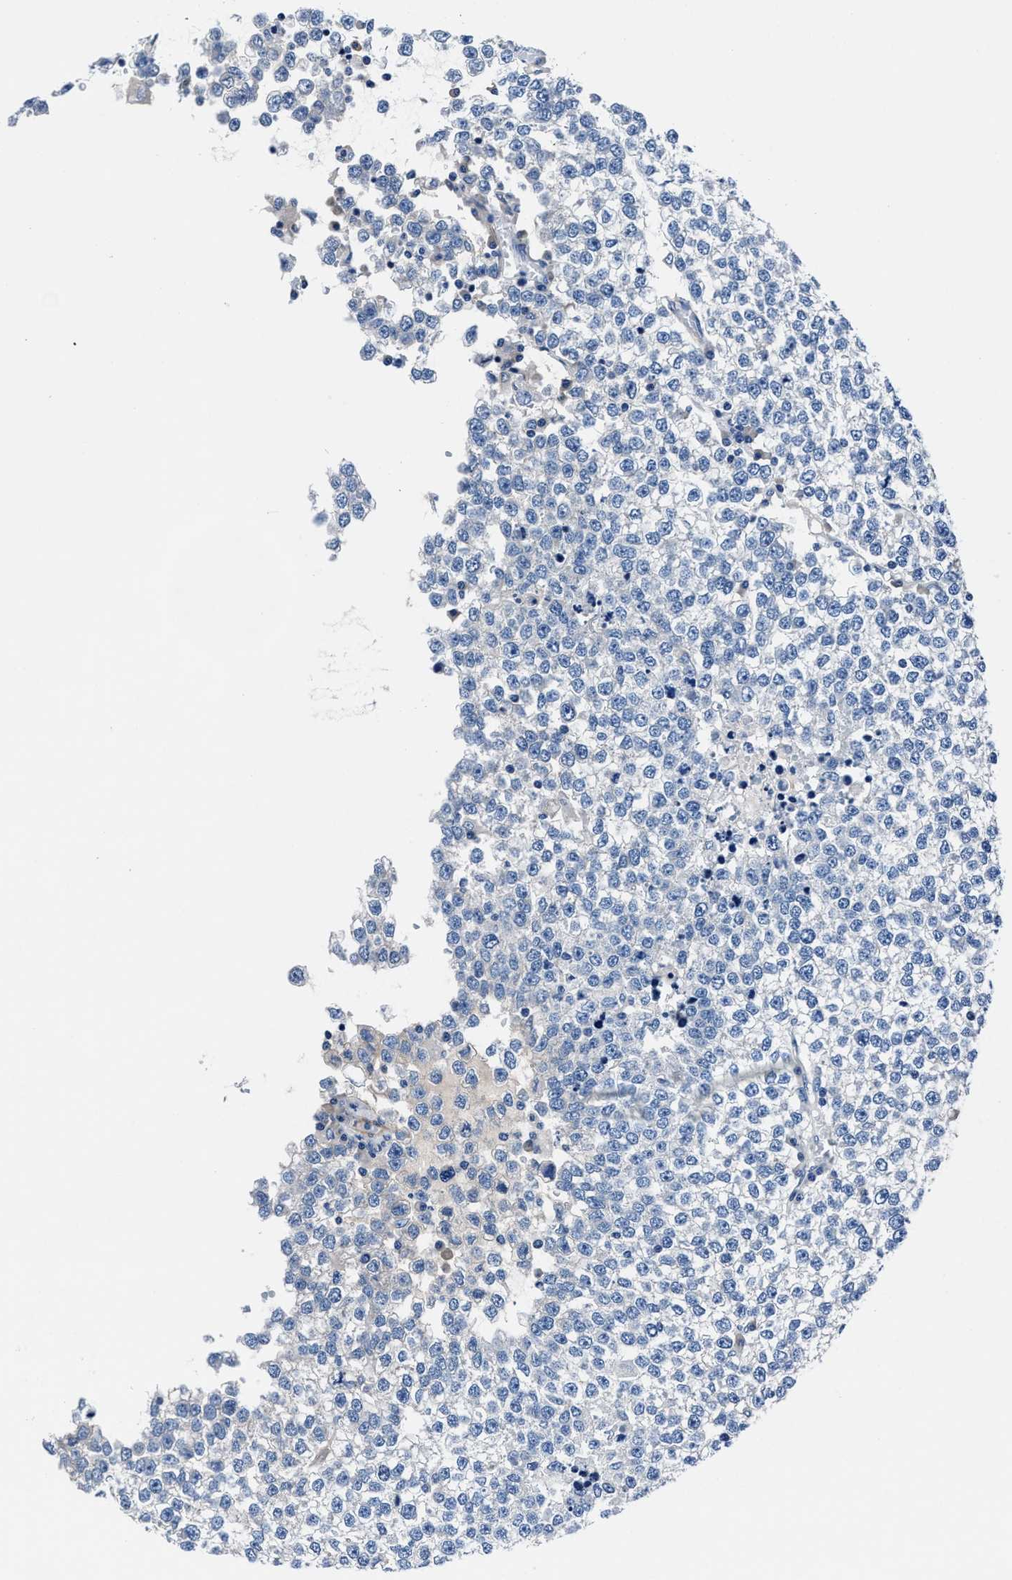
{"staining": {"intensity": "negative", "quantity": "none", "location": "none"}, "tissue": "testis cancer", "cell_type": "Tumor cells", "image_type": "cancer", "snomed": [{"axis": "morphology", "description": "Seminoma, NOS"}, {"axis": "topography", "description": "Testis"}], "caption": "A high-resolution image shows immunohistochemistry (IHC) staining of seminoma (testis), which displays no significant positivity in tumor cells.", "gene": "LMO7", "patient": {"sex": "male", "age": 65}}